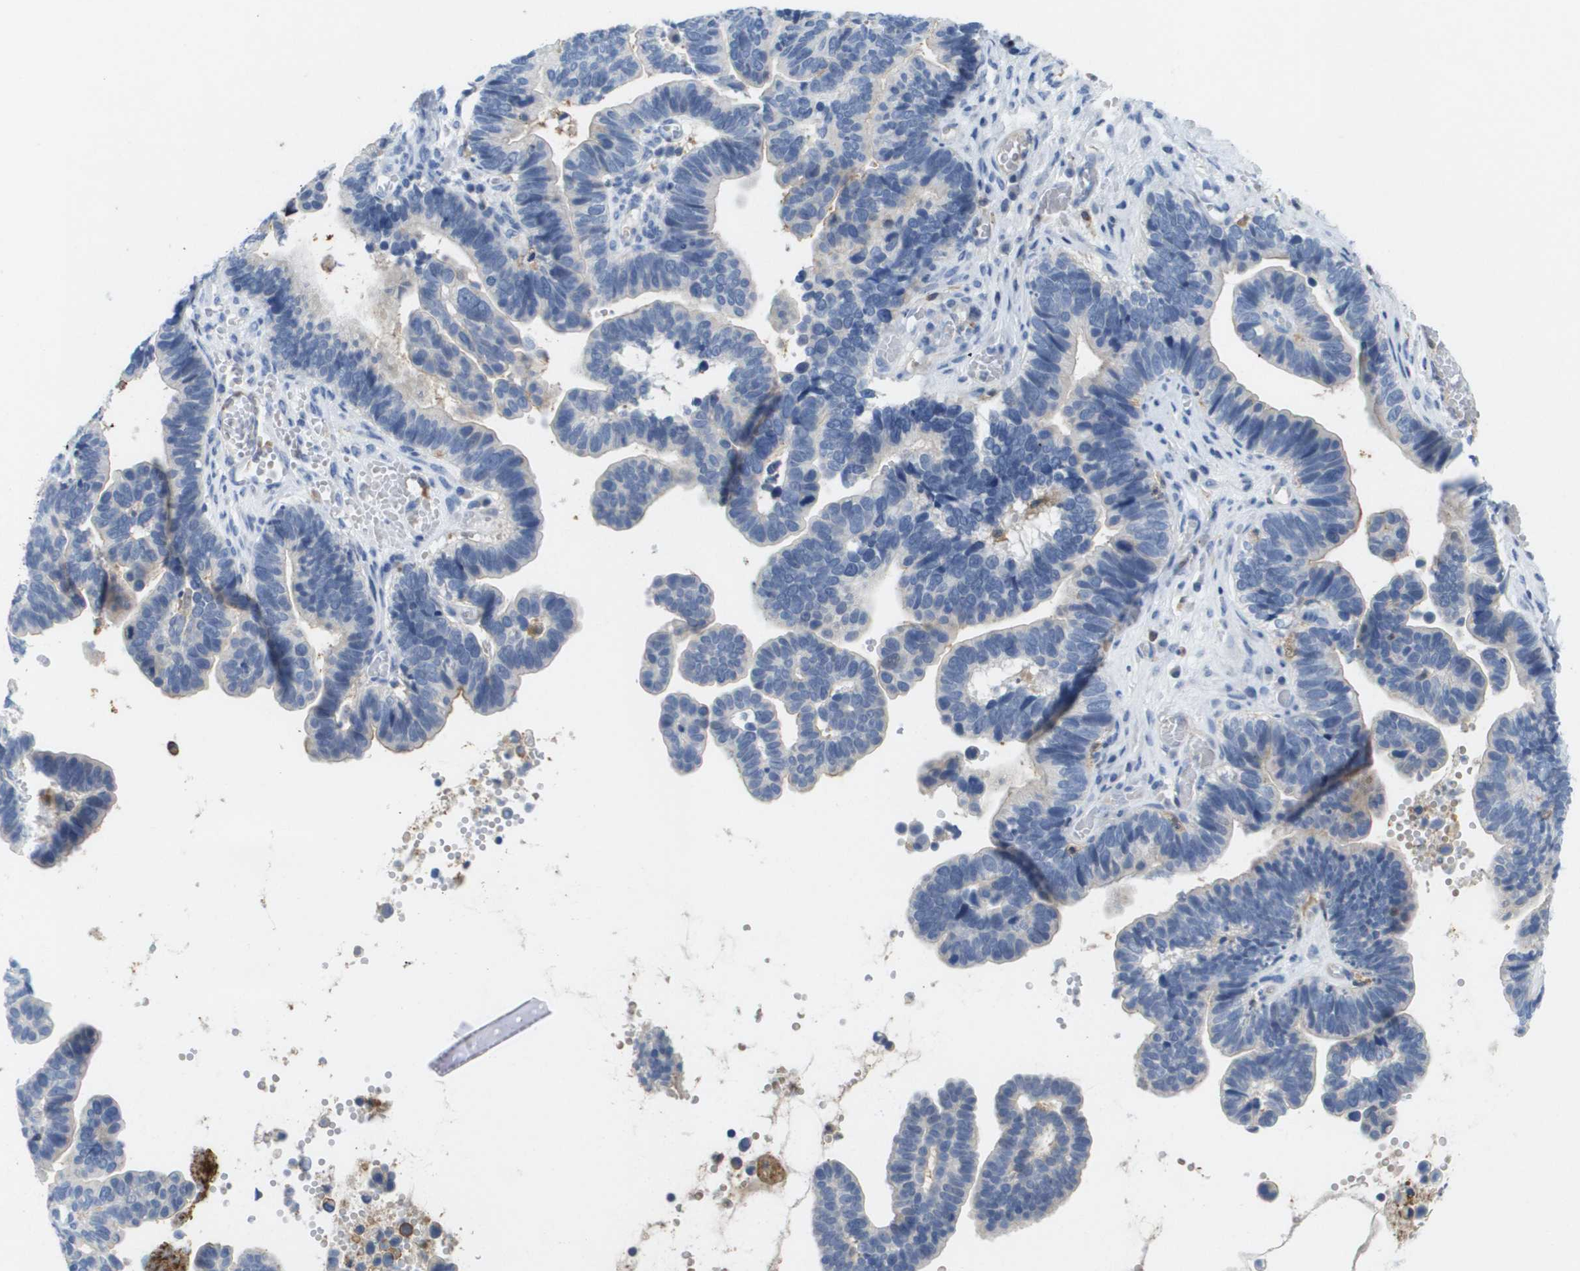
{"staining": {"intensity": "negative", "quantity": "none", "location": "none"}, "tissue": "ovarian cancer", "cell_type": "Tumor cells", "image_type": "cancer", "snomed": [{"axis": "morphology", "description": "Cystadenocarcinoma, serous, NOS"}, {"axis": "topography", "description": "Ovary"}], "caption": "This is an immunohistochemistry (IHC) micrograph of human serous cystadenocarcinoma (ovarian). There is no expression in tumor cells.", "gene": "LIPG", "patient": {"sex": "female", "age": 56}}